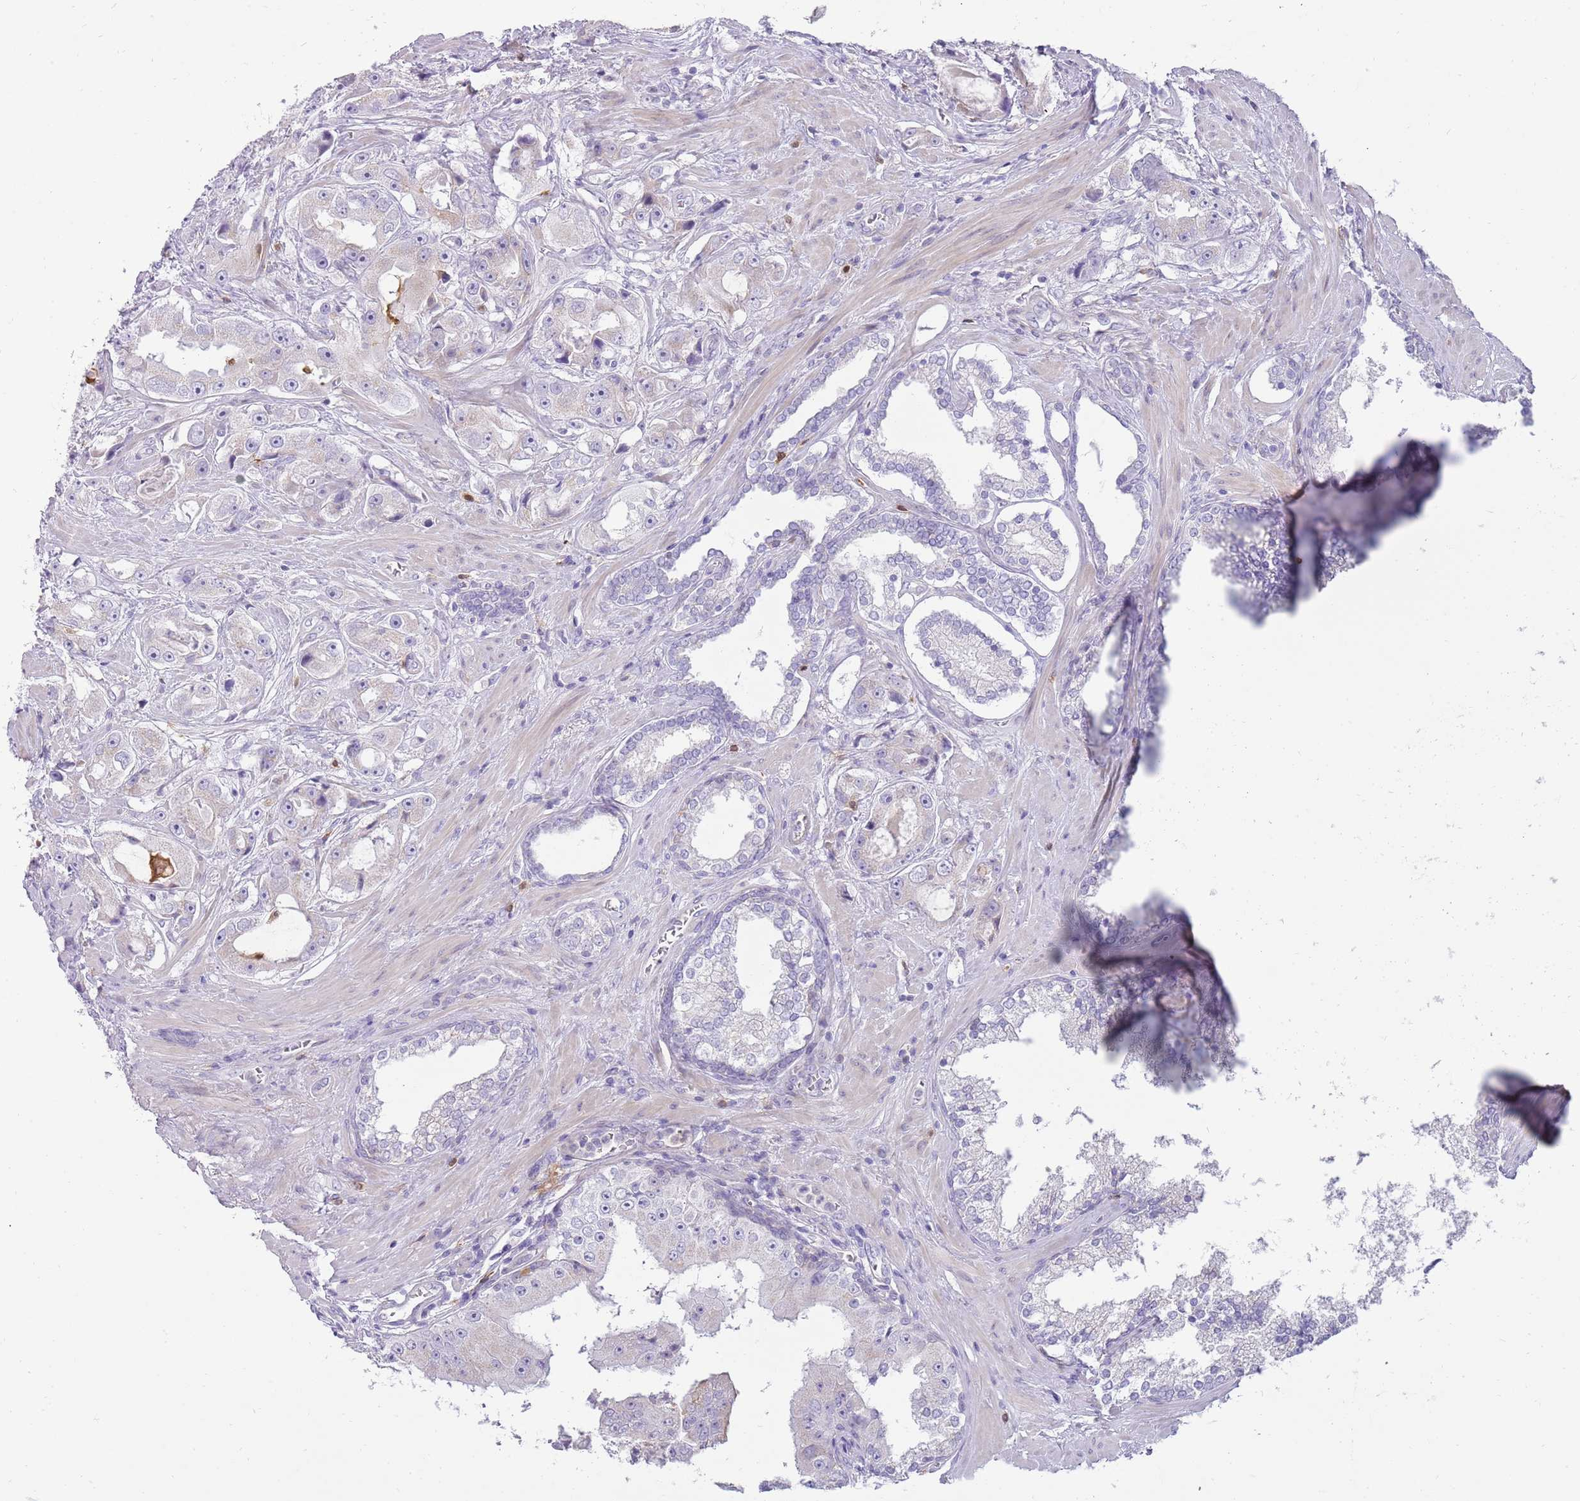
{"staining": {"intensity": "negative", "quantity": "none", "location": "none"}, "tissue": "prostate cancer", "cell_type": "Tumor cells", "image_type": "cancer", "snomed": [{"axis": "morphology", "description": "Adenocarcinoma, High grade"}, {"axis": "topography", "description": "Prostate"}], "caption": "This image is of prostate adenocarcinoma (high-grade) stained with immunohistochemistry to label a protein in brown with the nuclei are counter-stained blue. There is no positivity in tumor cells. The staining was performed using DAB (3,3'-diaminobenzidine) to visualize the protein expression in brown, while the nuclei were stained in blue with hematoxylin (Magnification: 20x).", "gene": "DIPK1C", "patient": {"sex": "male", "age": 73}}